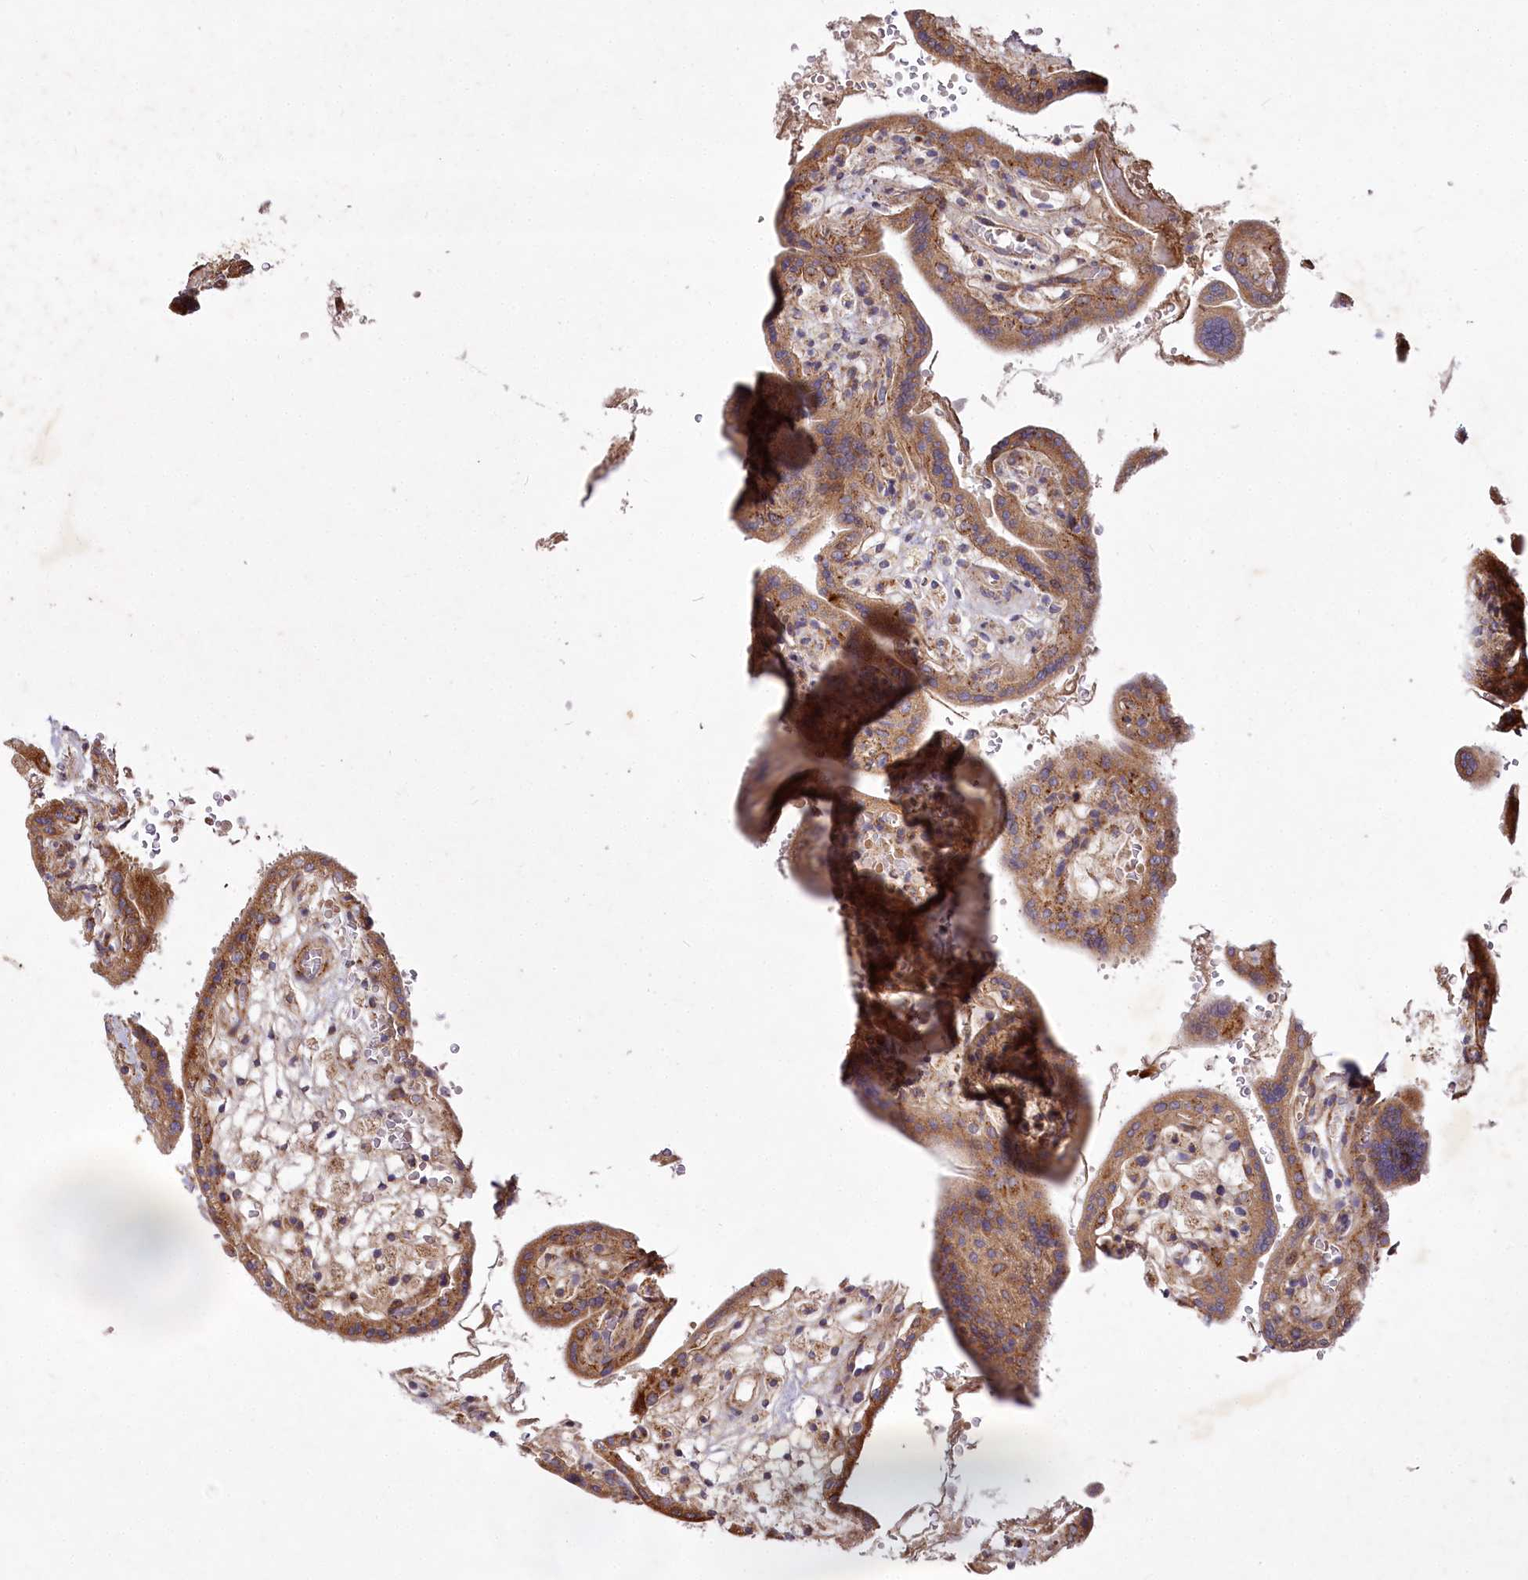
{"staining": {"intensity": "moderate", "quantity": ">75%", "location": "cytoplasmic/membranous"}, "tissue": "placenta", "cell_type": "Trophoblastic cells", "image_type": "normal", "snomed": [{"axis": "morphology", "description": "Normal tissue, NOS"}, {"axis": "topography", "description": "Placenta"}], "caption": "Immunohistochemical staining of normal placenta demonstrates >75% levels of moderate cytoplasmic/membranous protein staining in about >75% of trophoblastic cells. (DAB (3,3'-diaminobenzidine) IHC with brightfield microscopy, high magnification).", "gene": "PSTK", "patient": {"sex": "female", "age": 37}}